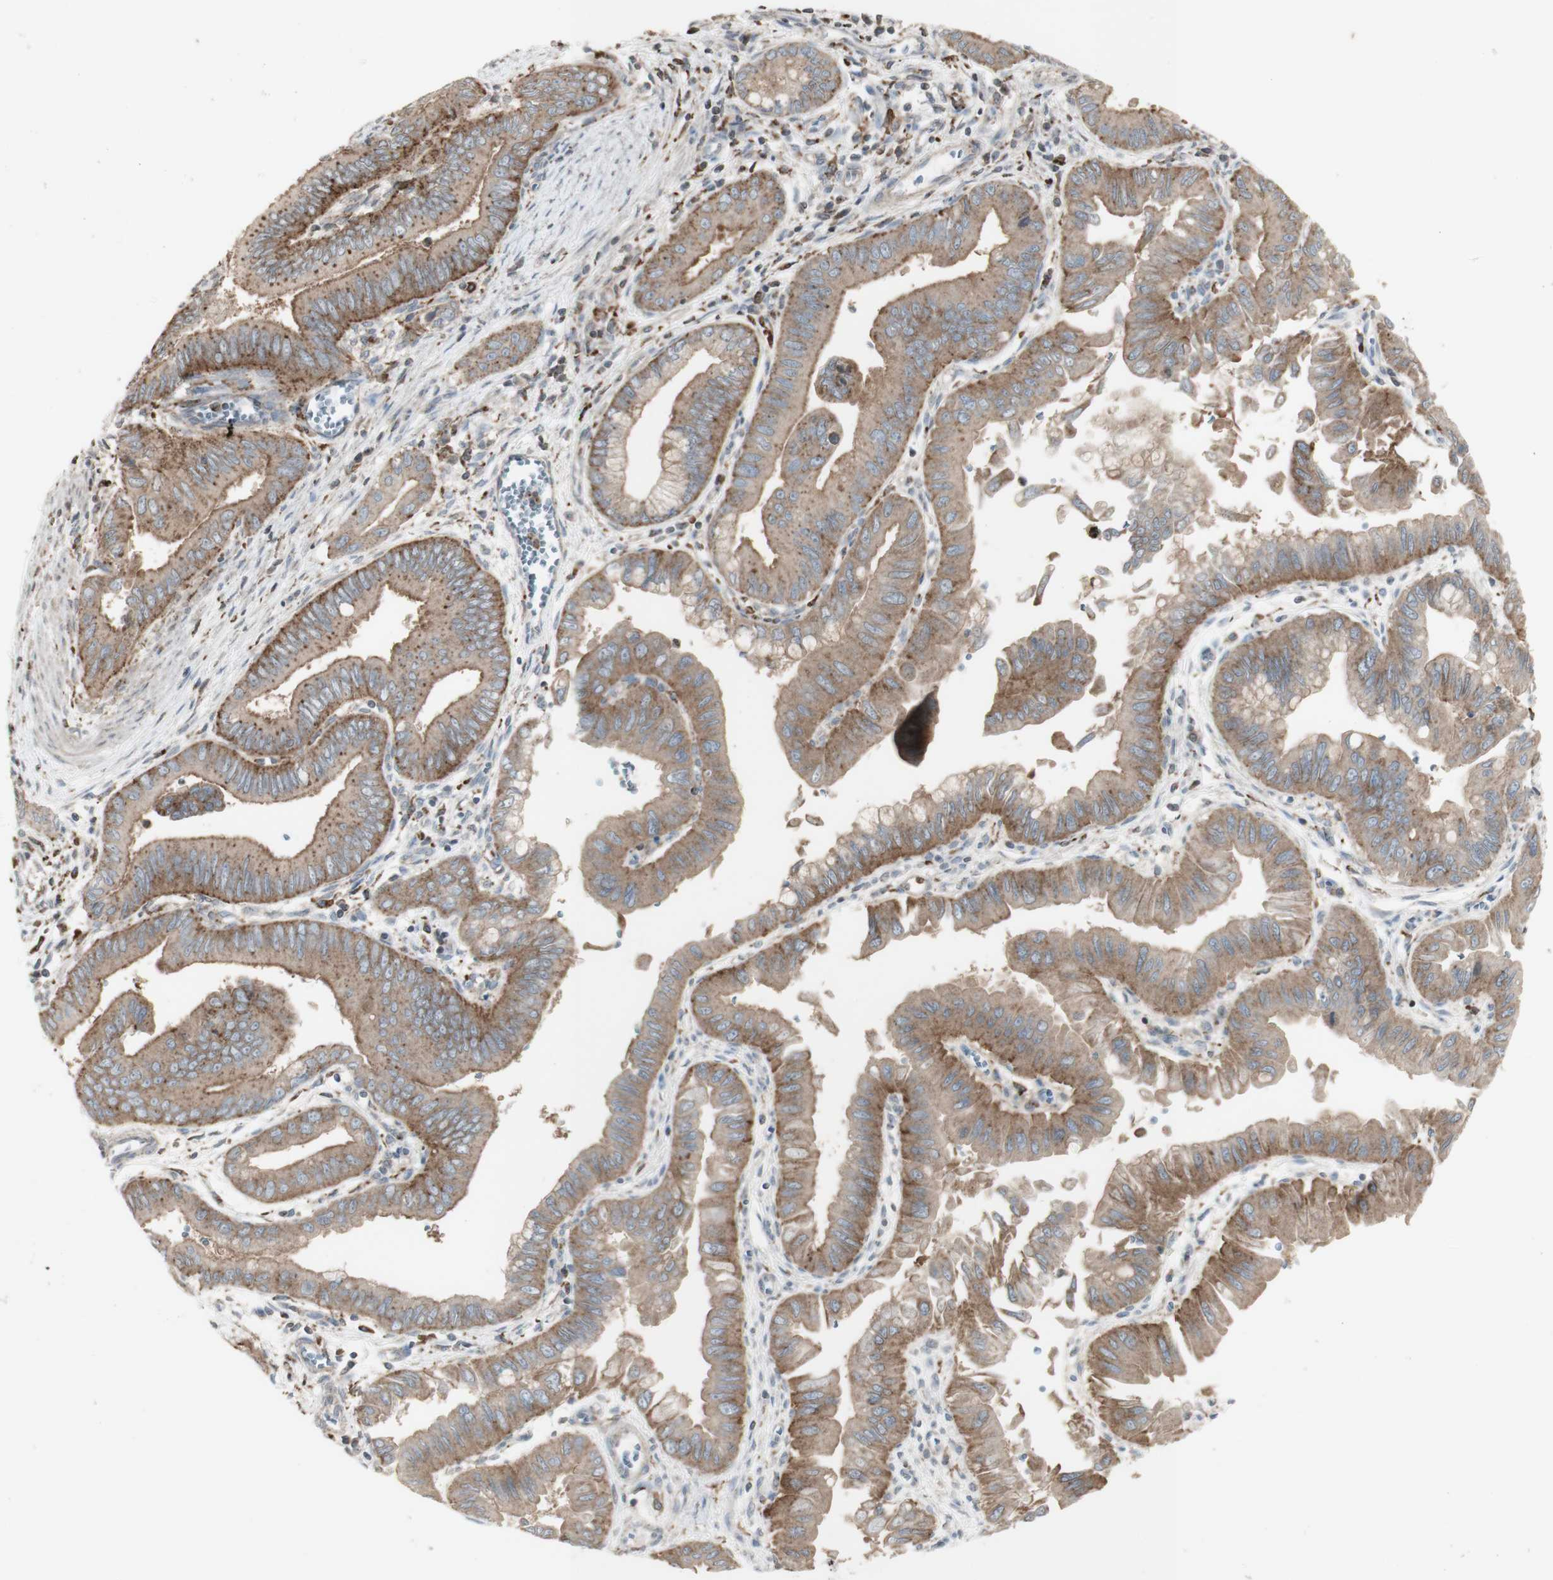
{"staining": {"intensity": "moderate", "quantity": ">75%", "location": "cytoplasmic/membranous"}, "tissue": "pancreatic cancer", "cell_type": "Tumor cells", "image_type": "cancer", "snomed": [{"axis": "morphology", "description": "Normal tissue, NOS"}, {"axis": "topography", "description": "Lymph node"}], "caption": "This image reveals IHC staining of human pancreatic cancer, with medium moderate cytoplasmic/membranous expression in approximately >75% of tumor cells.", "gene": "ATP6V1E1", "patient": {"sex": "male", "age": 50}}